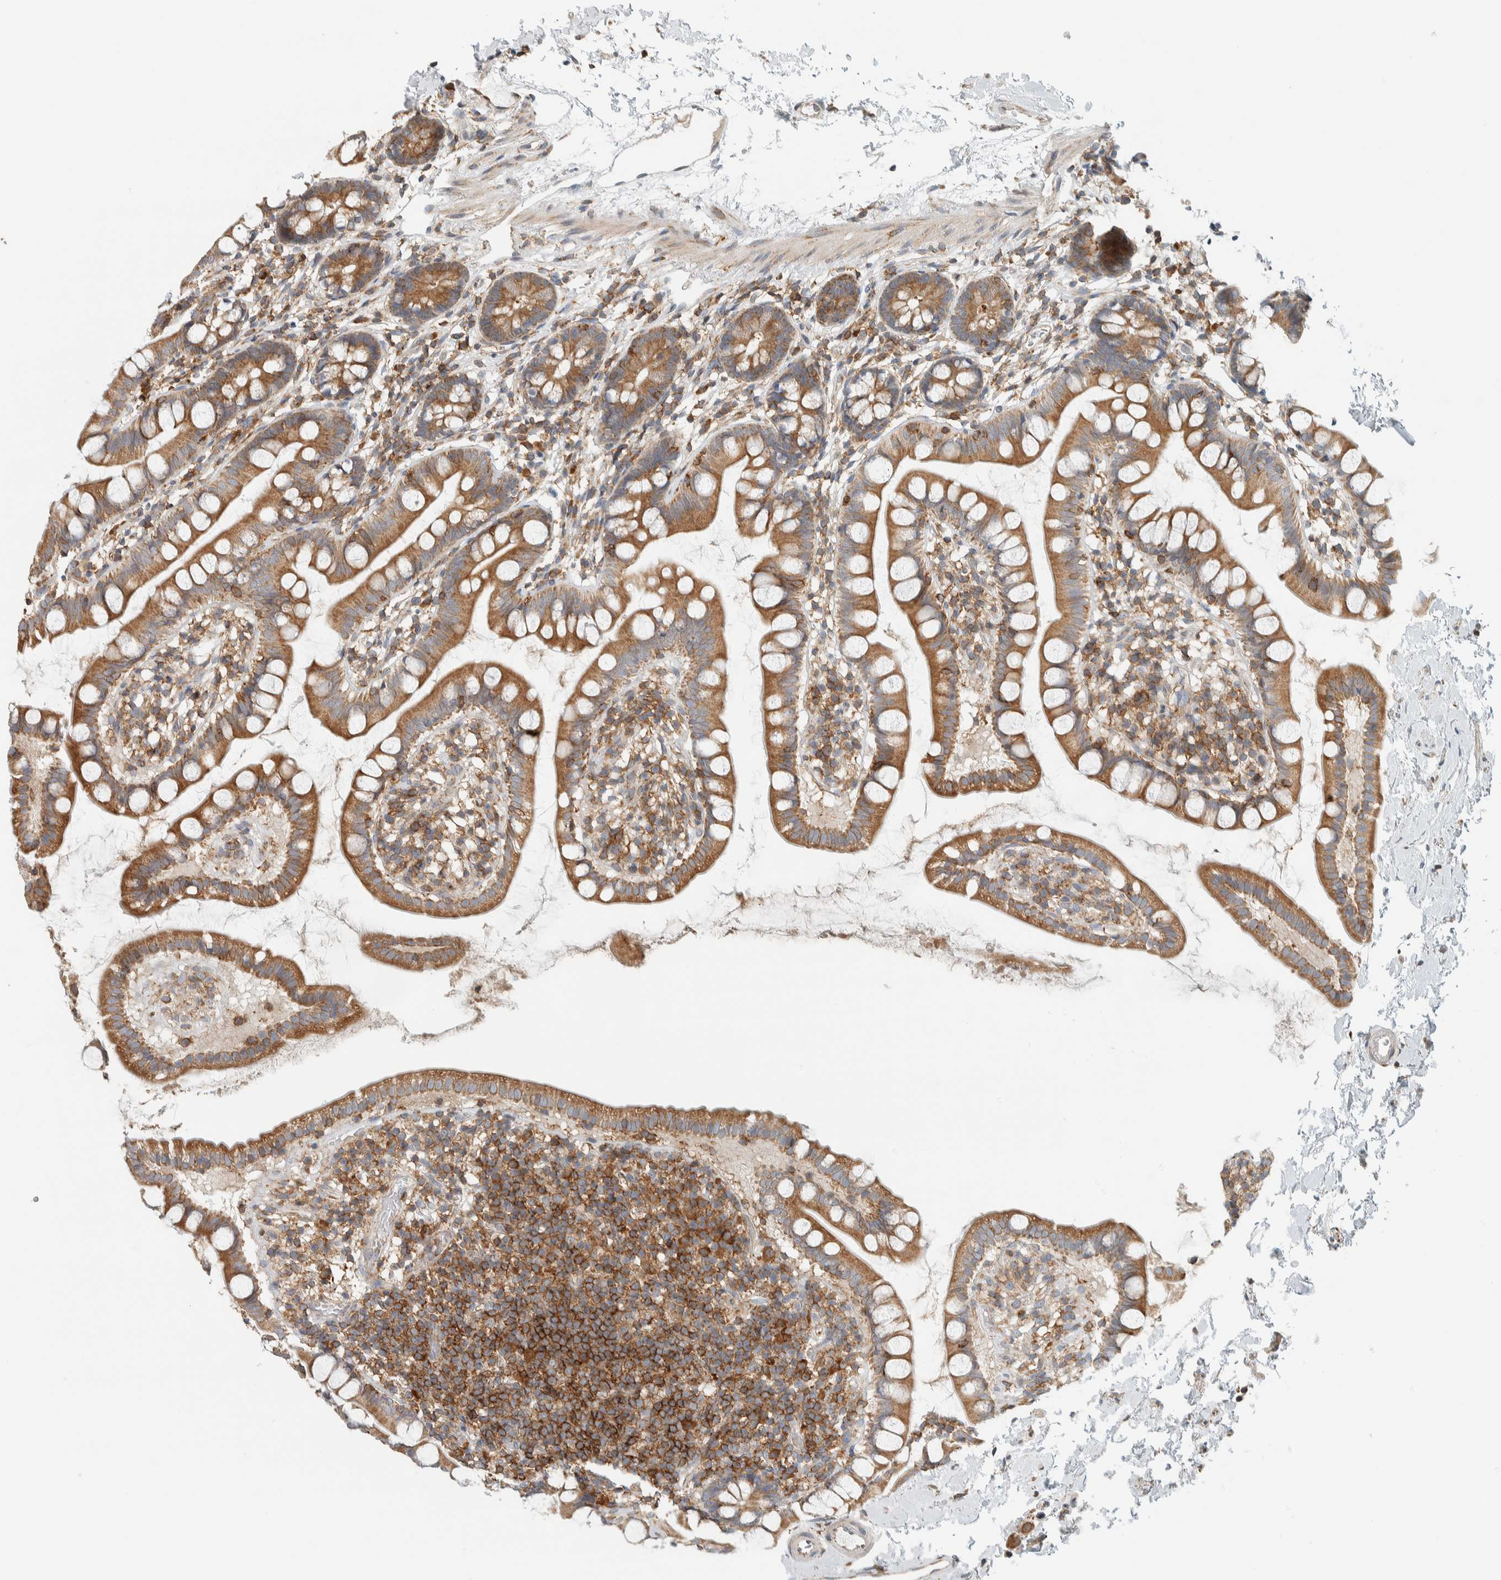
{"staining": {"intensity": "moderate", "quantity": ">75%", "location": "cytoplasmic/membranous"}, "tissue": "small intestine", "cell_type": "Glandular cells", "image_type": "normal", "snomed": [{"axis": "morphology", "description": "Normal tissue, NOS"}, {"axis": "topography", "description": "Small intestine"}], "caption": "Small intestine stained with a brown dye demonstrates moderate cytoplasmic/membranous positive expression in approximately >75% of glandular cells.", "gene": "CCDC57", "patient": {"sex": "female", "age": 84}}